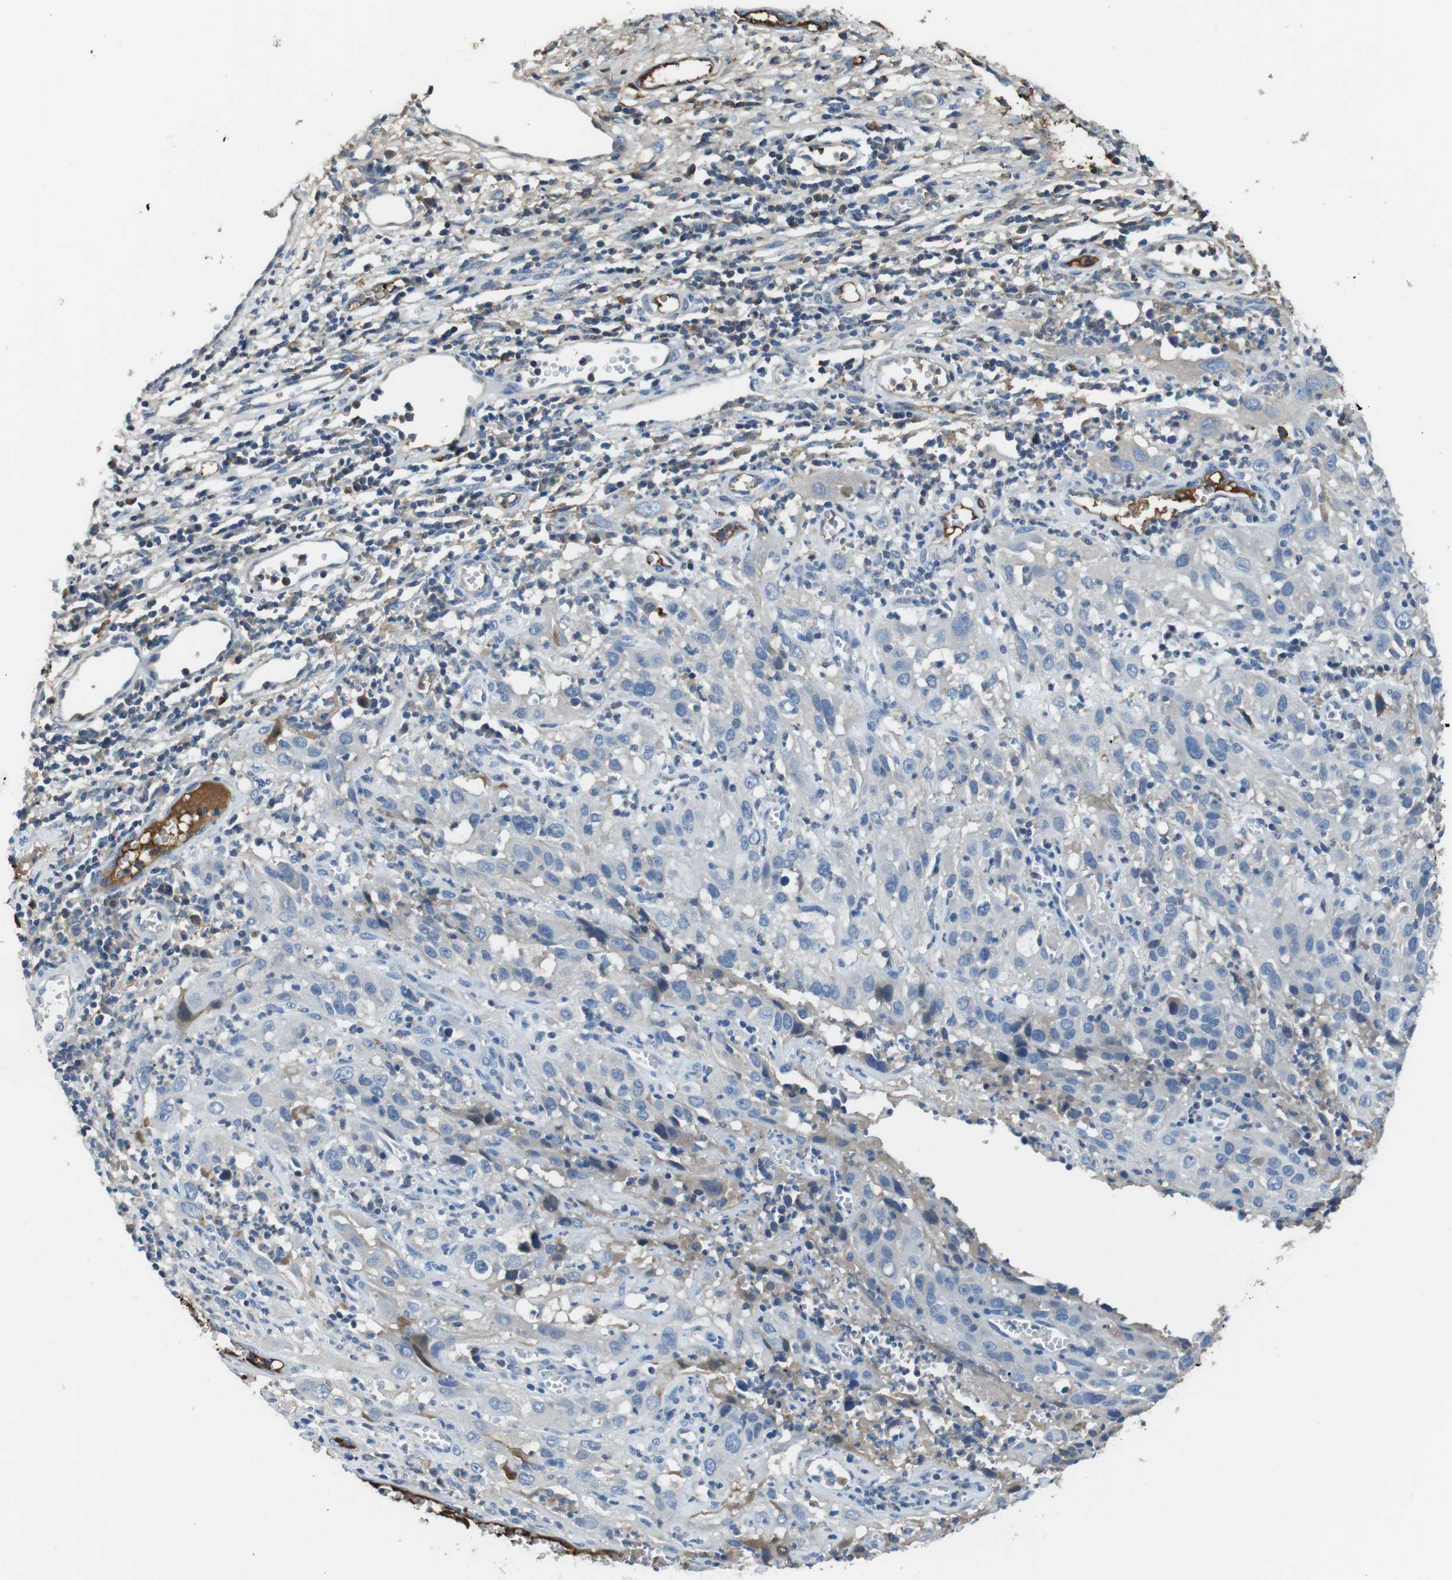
{"staining": {"intensity": "negative", "quantity": "none", "location": "none"}, "tissue": "cervical cancer", "cell_type": "Tumor cells", "image_type": "cancer", "snomed": [{"axis": "morphology", "description": "Squamous cell carcinoma, NOS"}, {"axis": "topography", "description": "Cervix"}], "caption": "A micrograph of cervical squamous cell carcinoma stained for a protein shows no brown staining in tumor cells.", "gene": "TMPRSS15", "patient": {"sex": "female", "age": 32}}